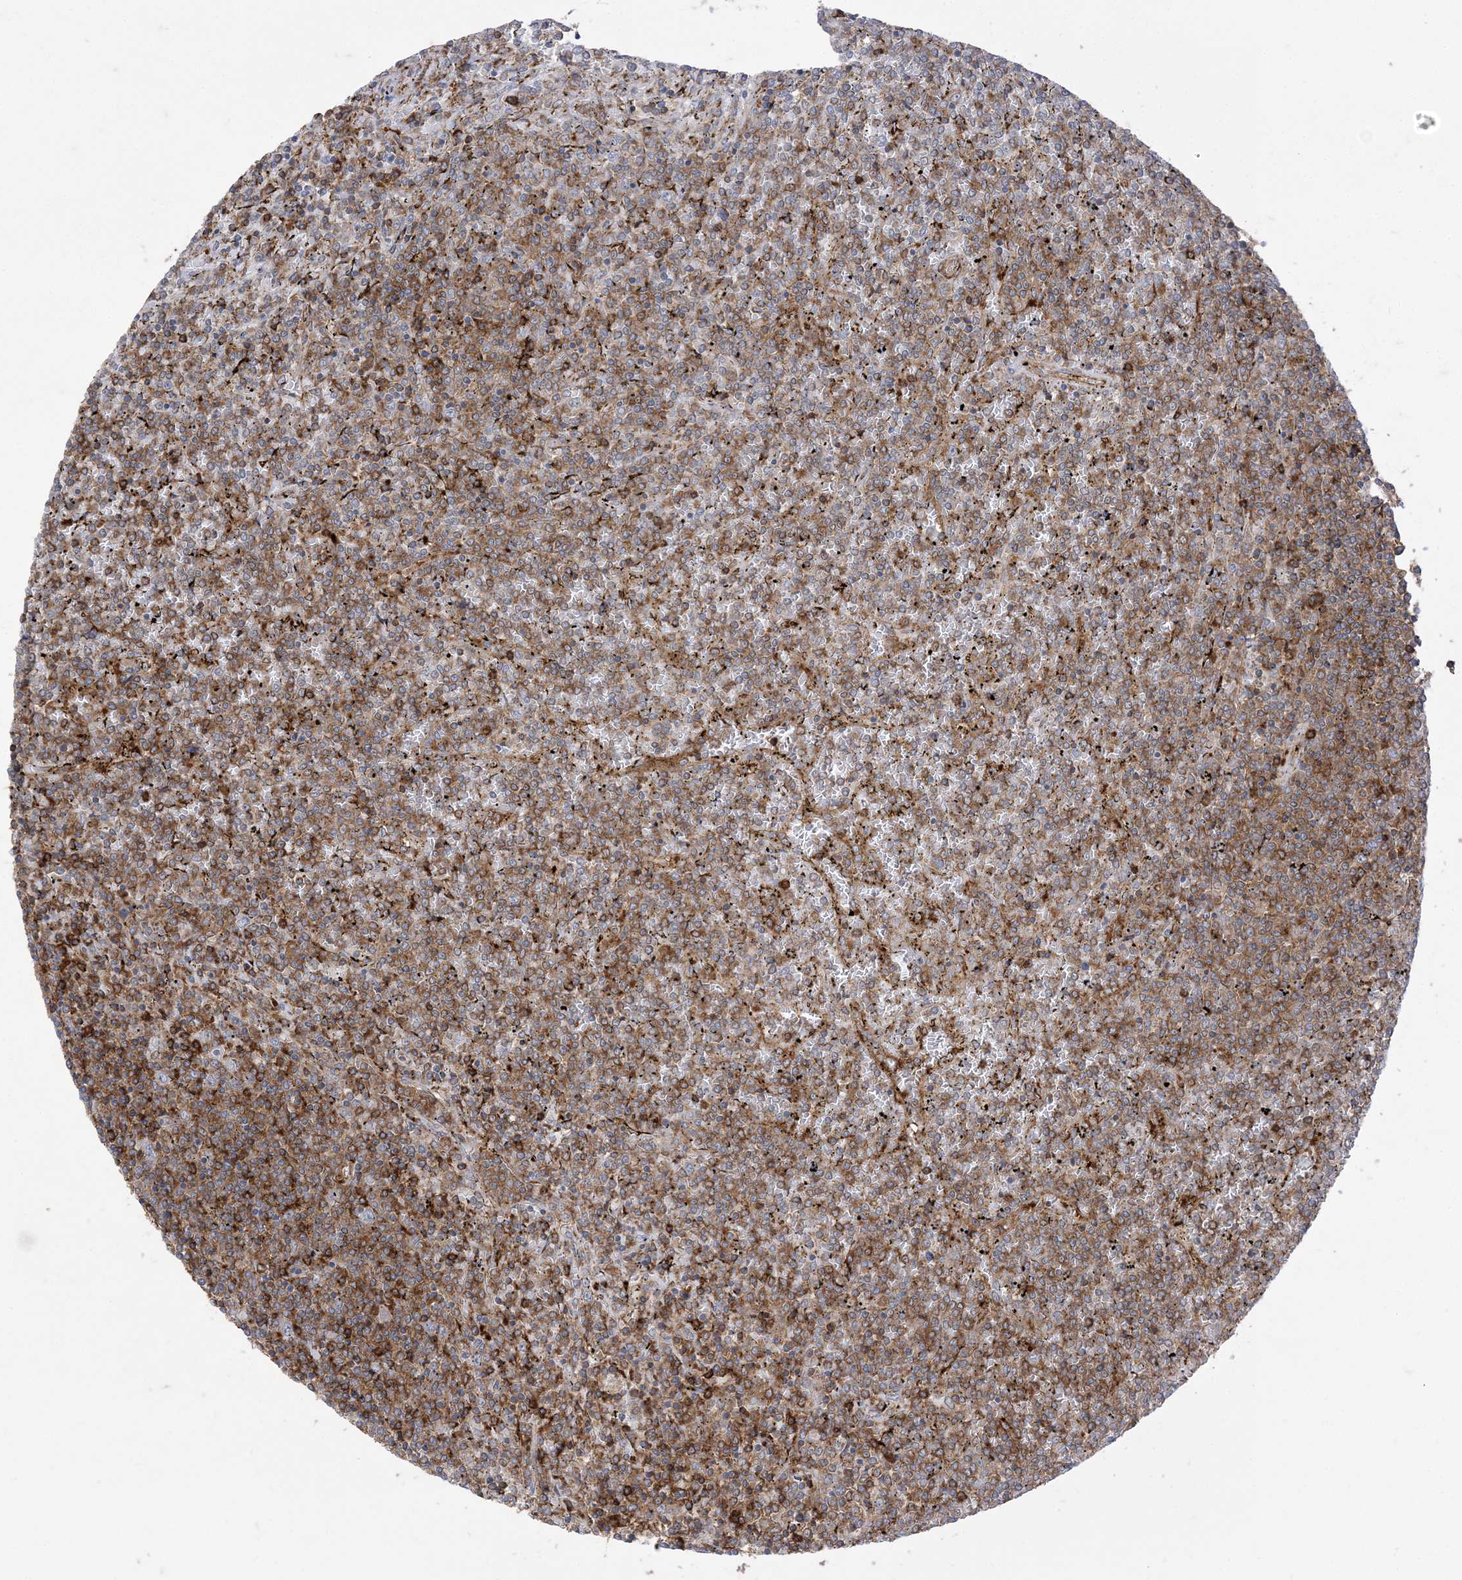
{"staining": {"intensity": "moderate", "quantity": ">75%", "location": "cytoplasmic/membranous"}, "tissue": "lymphoma", "cell_type": "Tumor cells", "image_type": "cancer", "snomed": [{"axis": "morphology", "description": "Malignant lymphoma, non-Hodgkin's type, Low grade"}, {"axis": "topography", "description": "Spleen"}], "caption": "This micrograph reveals immunohistochemistry (IHC) staining of human lymphoma, with medium moderate cytoplasmic/membranous staining in approximately >75% of tumor cells.", "gene": "DERL3", "patient": {"sex": "female", "age": 19}}